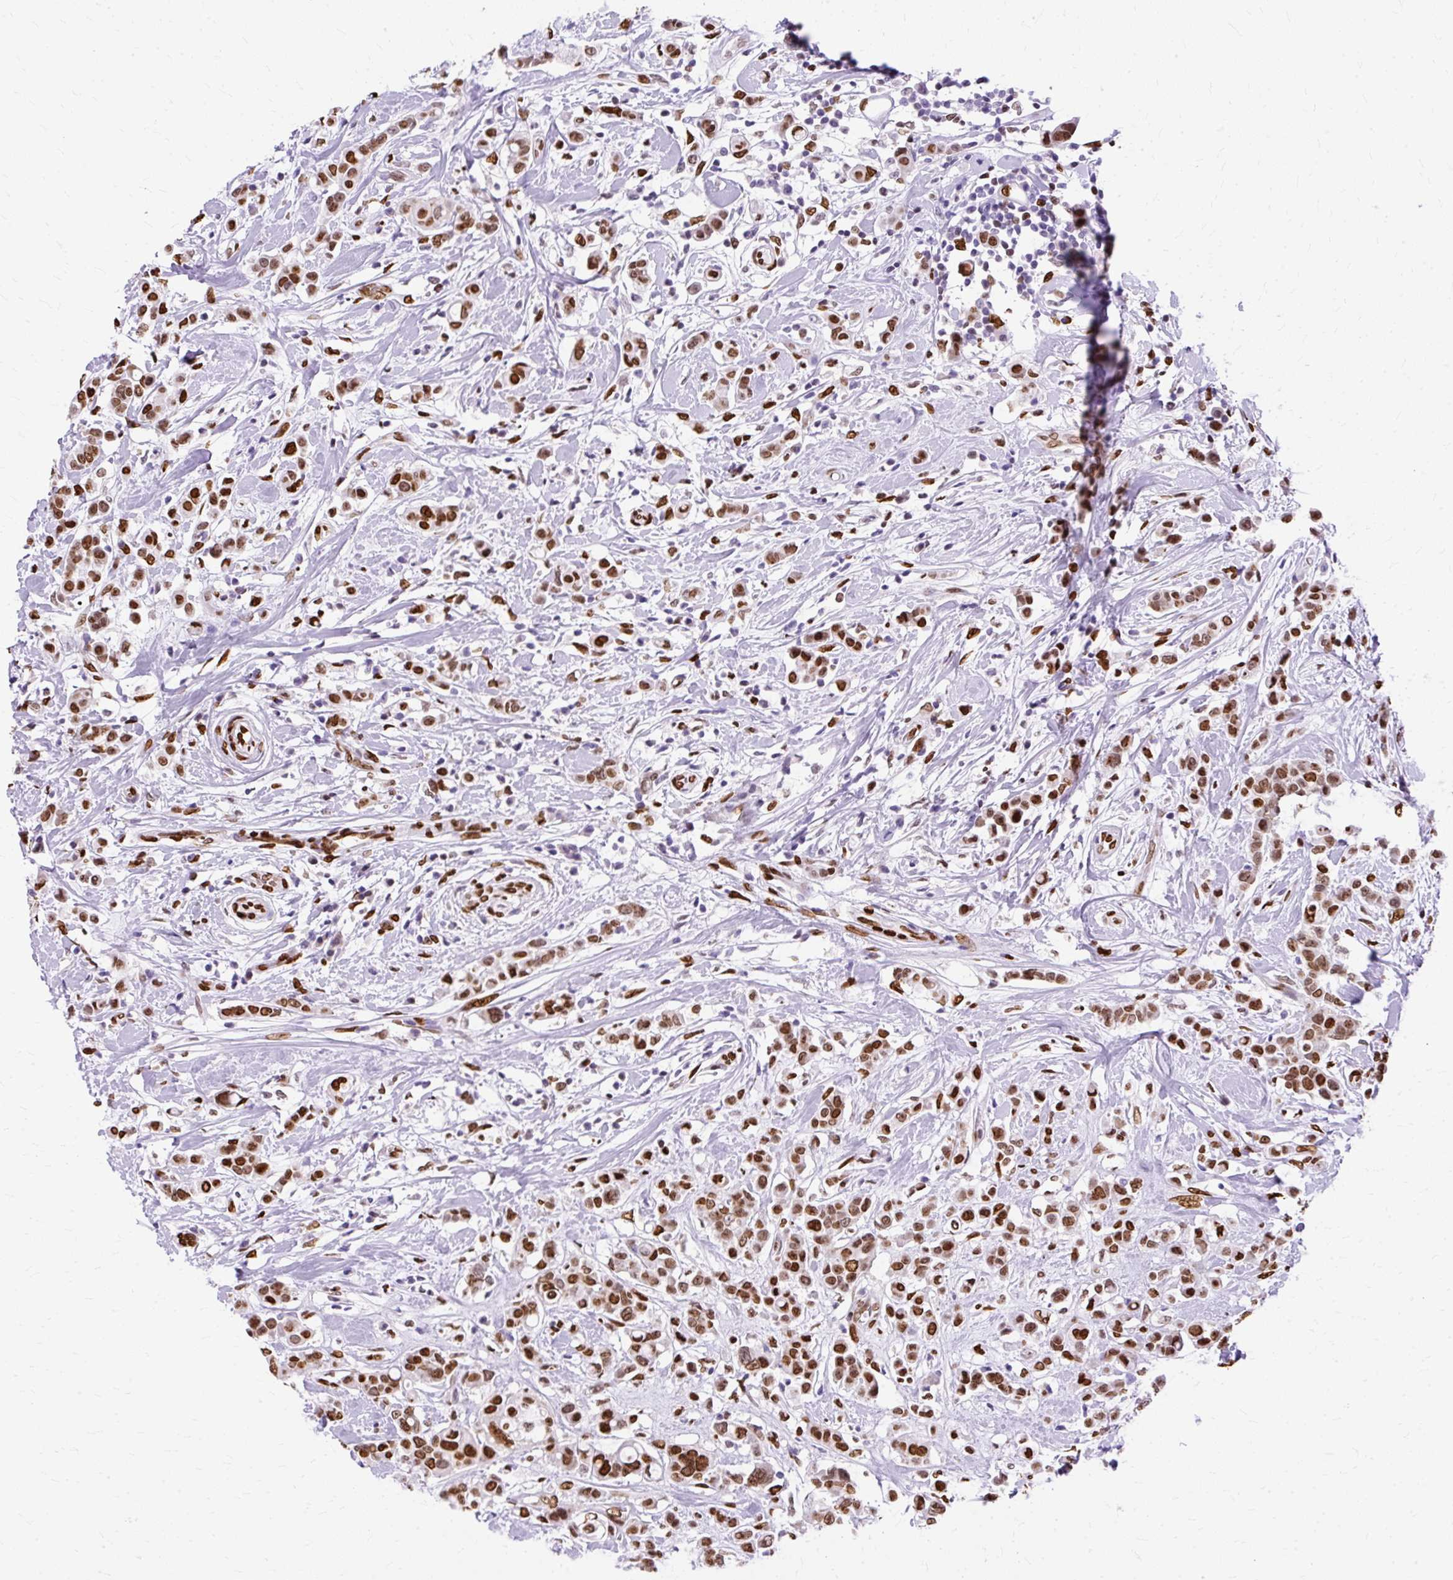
{"staining": {"intensity": "strong", "quantity": ">75%", "location": "nuclear"}, "tissue": "breast cancer", "cell_type": "Tumor cells", "image_type": "cancer", "snomed": [{"axis": "morphology", "description": "Duct carcinoma"}, {"axis": "topography", "description": "Breast"}], "caption": "Protein expression by IHC reveals strong nuclear expression in approximately >75% of tumor cells in breast intraductal carcinoma.", "gene": "TMEM184C", "patient": {"sex": "female", "age": 27}}